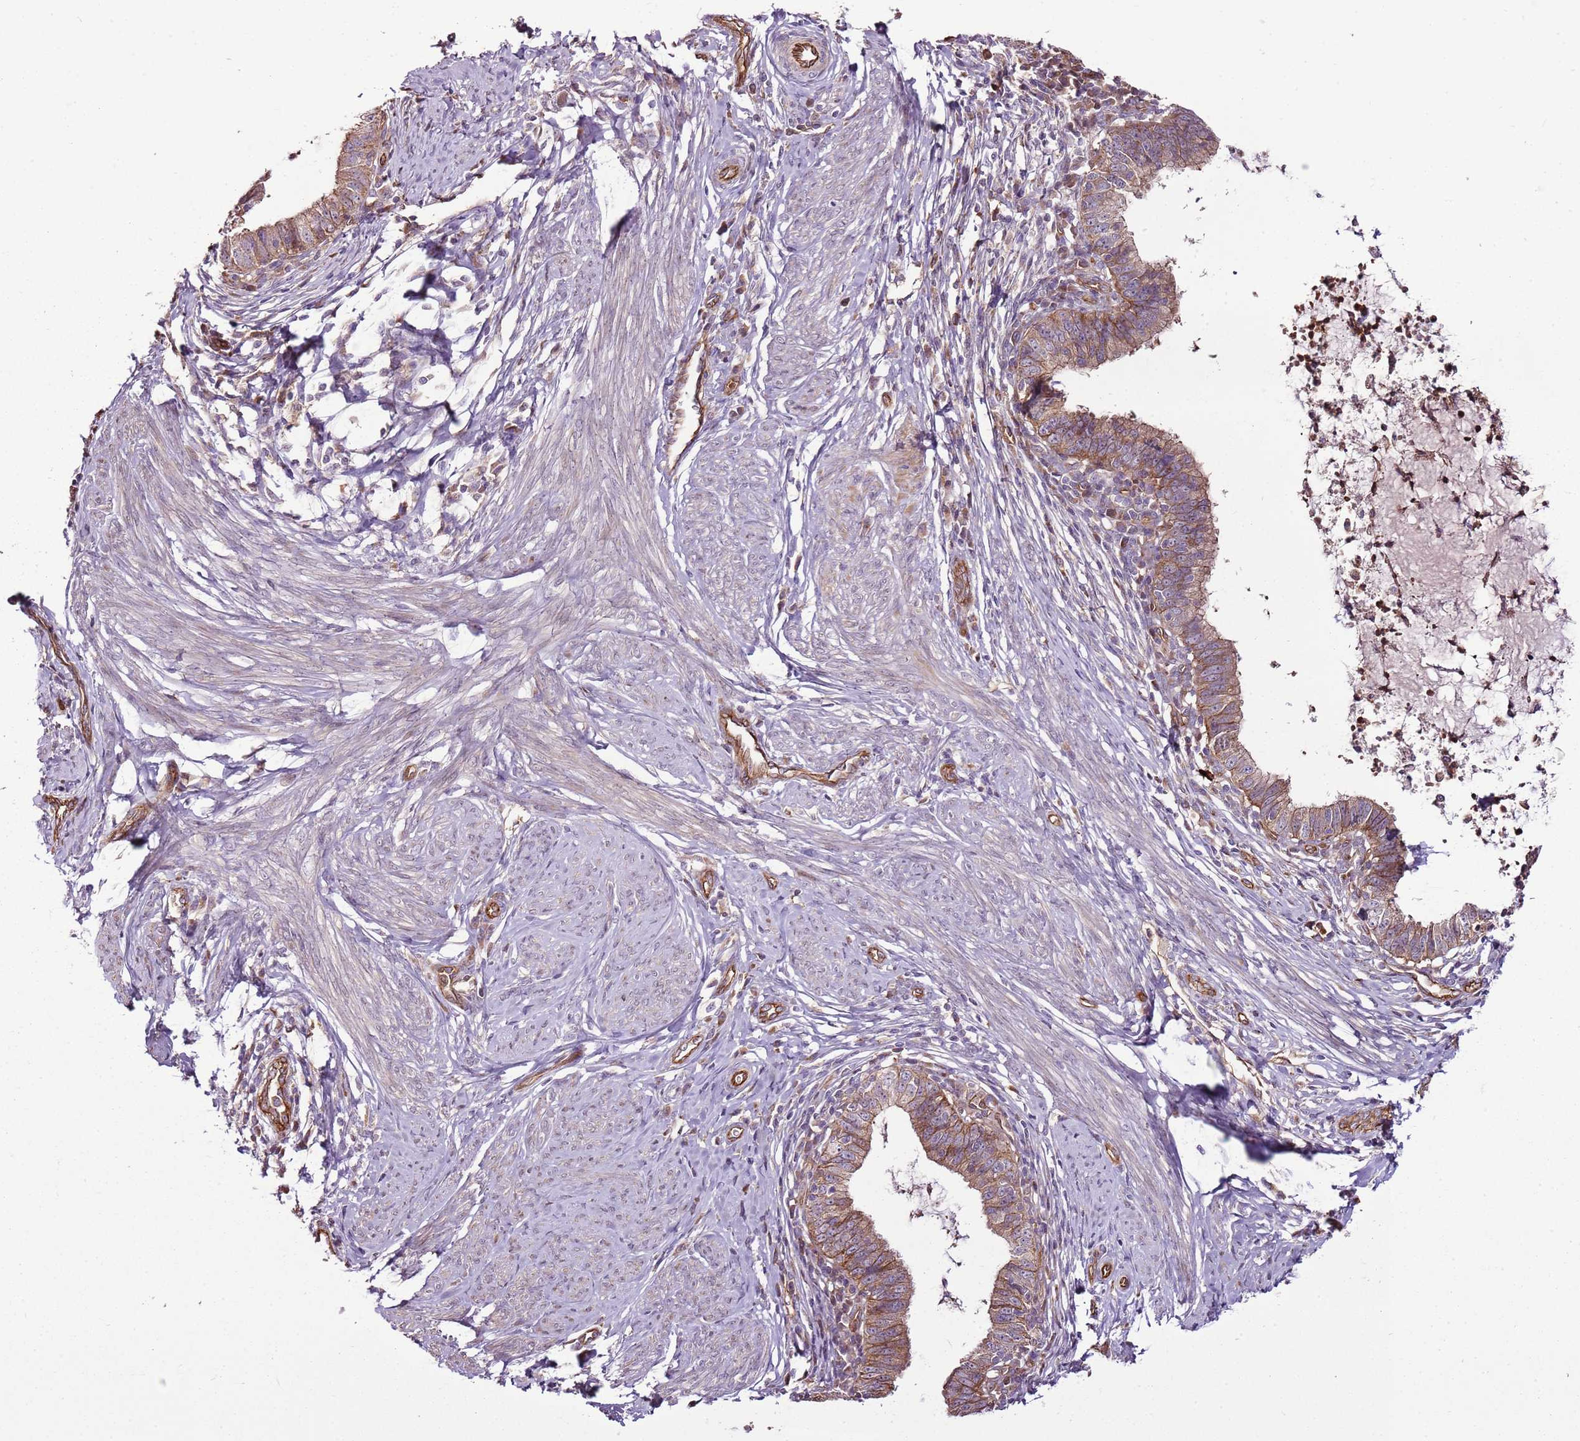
{"staining": {"intensity": "moderate", "quantity": ">75%", "location": "cytoplasmic/membranous"}, "tissue": "cervical cancer", "cell_type": "Tumor cells", "image_type": "cancer", "snomed": [{"axis": "morphology", "description": "Adenocarcinoma, NOS"}, {"axis": "topography", "description": "Cervix"}], "caption": "Moderate cytoplasmic/membranous staining is seen in about >75% of tumor cells in cervical cancer (adenocarcinoma). (DAB (3,3'-diaminobenzidine) = brown stain, brightfield microscopy at high magnification).", "gene": "ZNF827", "patient": {"sex": "female", "age": 36}}